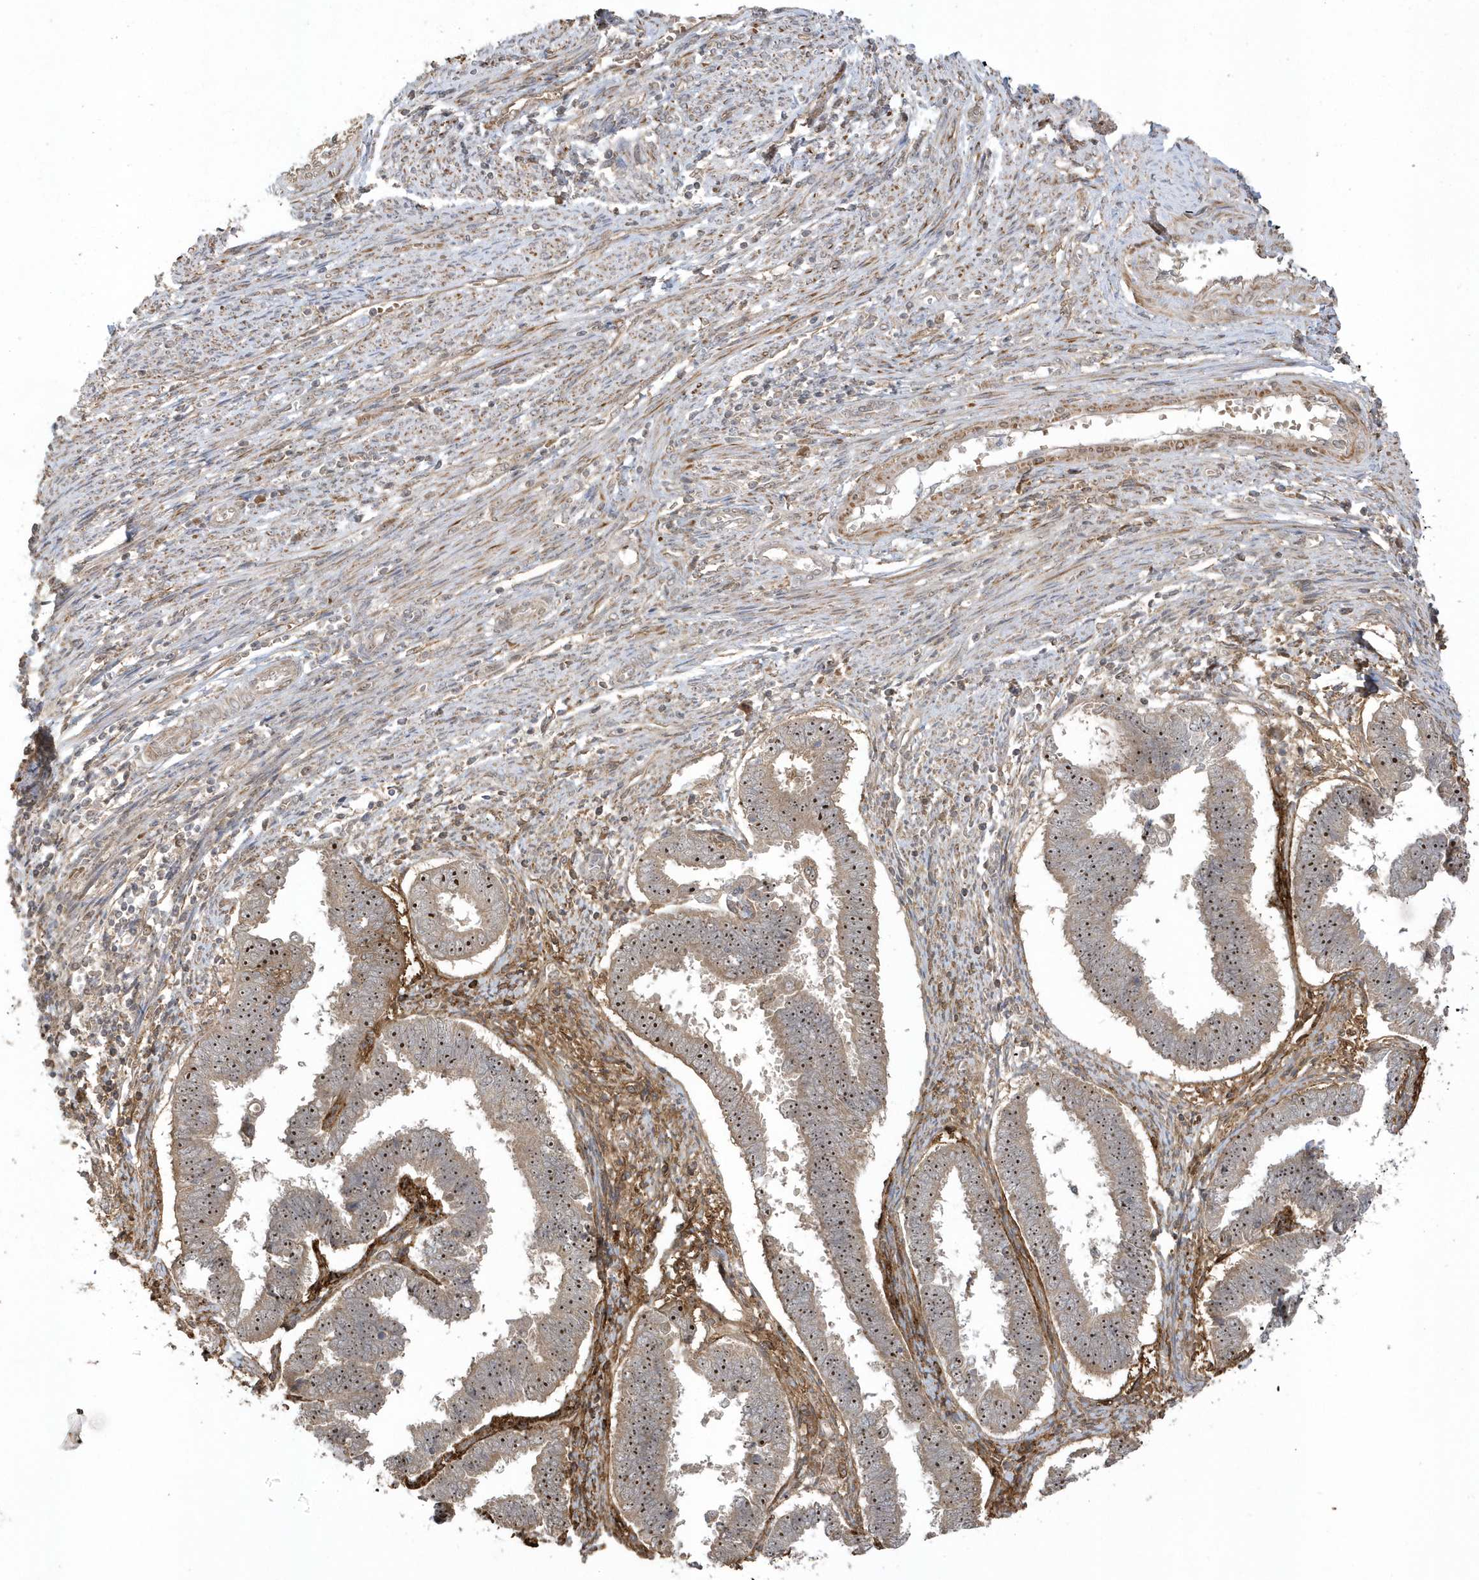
{"staining": {"intensity": "moderate", "quantity": ">75%", "location": "nuclear"}, "tissue": "endometrial cancer", "cell_type": "Tumor cells", "image_type": "cancer", "snomed": [{"axis": "morphology", "description": "Adenocarcinoma, NOS"}, {"axis": "topography", "description": "Endometrium"}], "caption": "High-power microscopy captured an immunohistochemistry (IHC) photomicrograph of endometrial cancer (adenocarcinoma), revealing moderate nuclear positivity in approximately >75% of tumor cells.", "gene": "ECM2", "patient": {"sex": "female", "age": 75}}